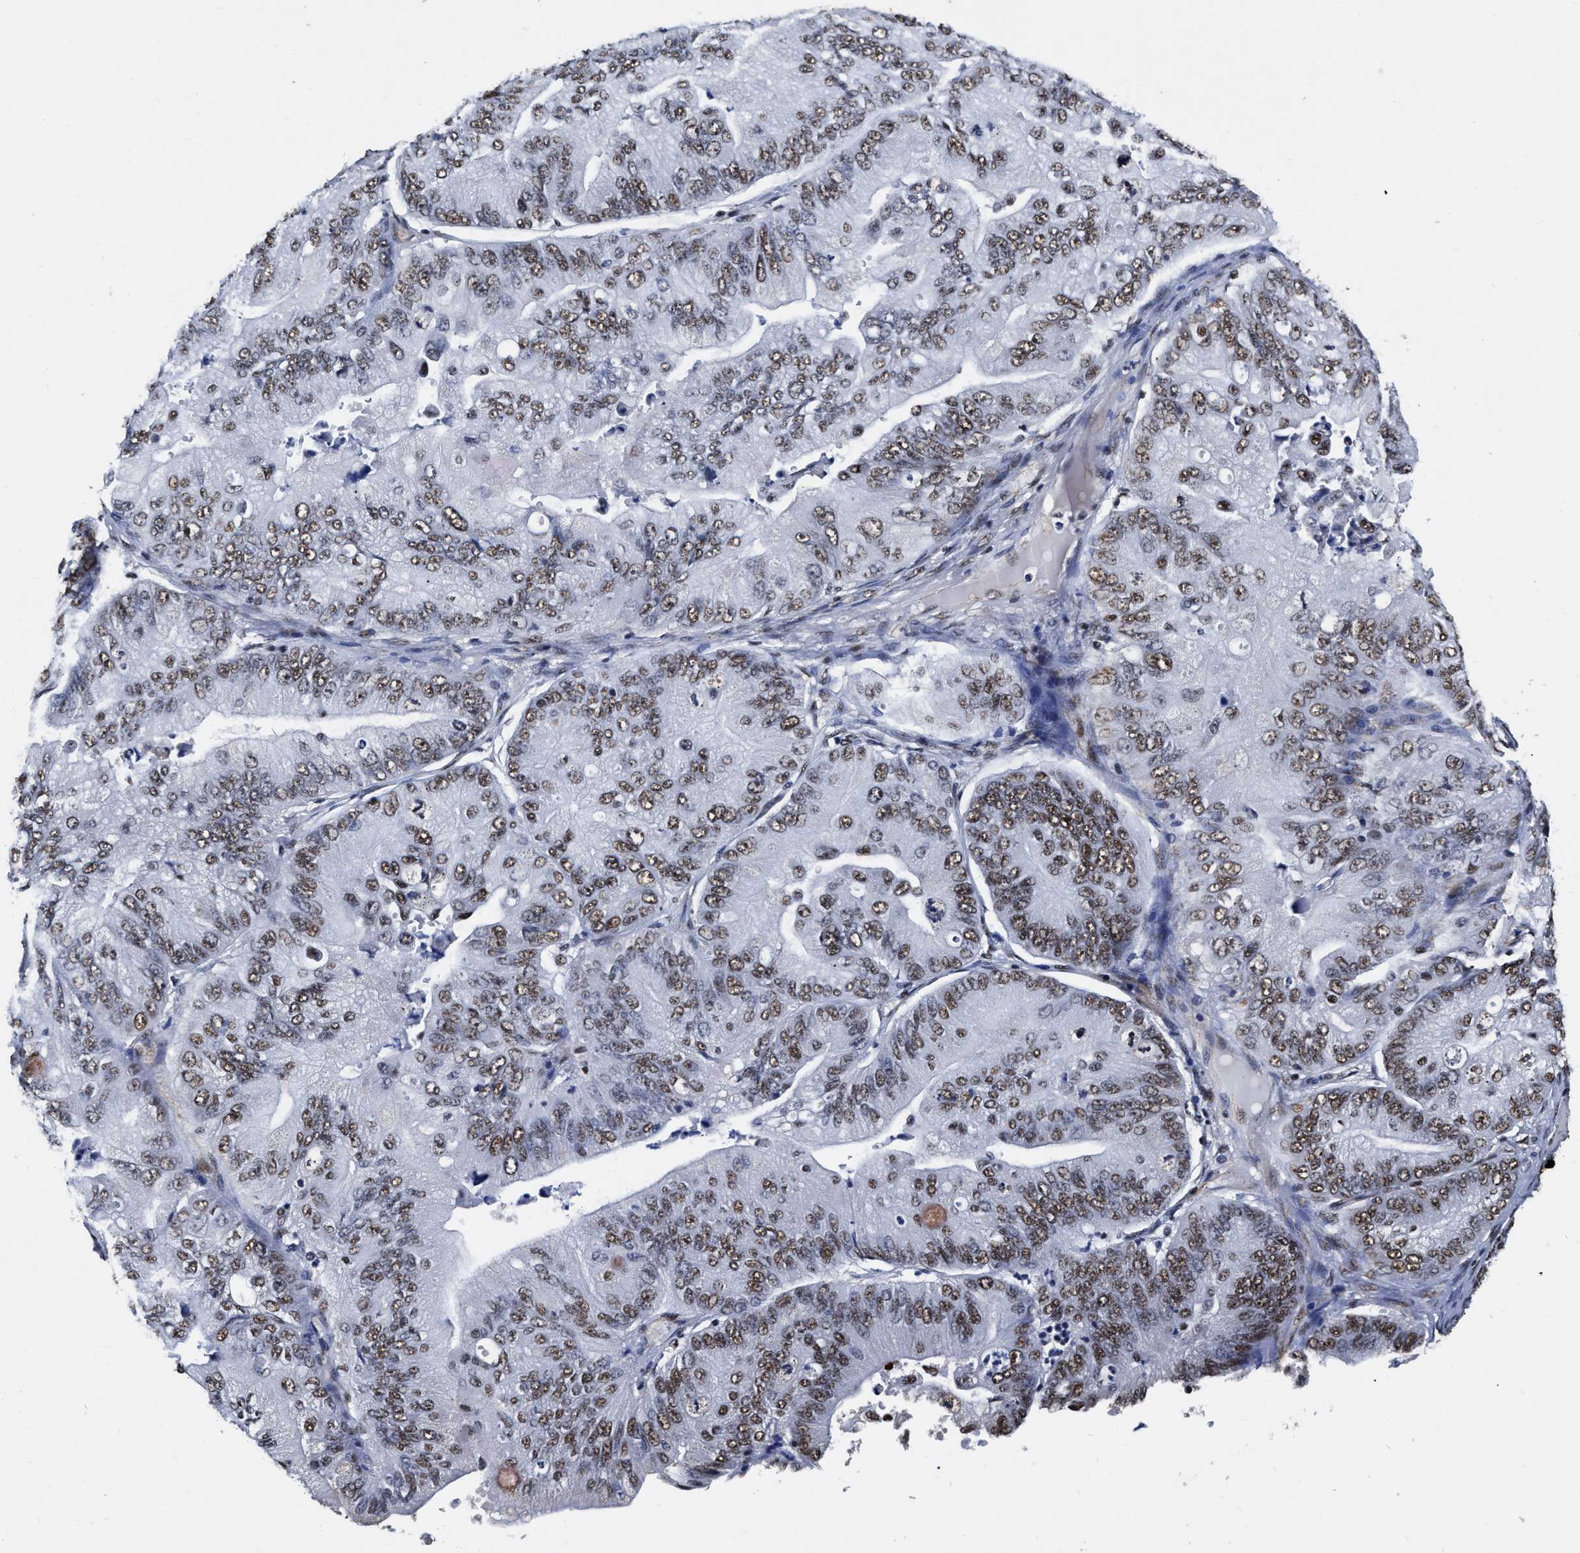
{"staining": {"intensity": "moderate", "quantity": ">75%", "location": "nuclear"}, "tissue": "ovarian cancer", "cell_type": "Tumor cells", "image_type": "cancer", "snomed": [{"axis": "morphology", "description": "Cystadenocarcinoma, mucinous, NOS"}, {"axis": "topography", "description": "Ovary"}], "caption": "Immunohistochemistry (IHC) staining of ovarian mucinous cystadenocarcinoma, which exhibits medium levels of moderate nuclear positivity in about >75% of tumor cells indicating moderate nuclear protein staining. The staining was performed using DAB (brown) for protein detection and nuclei were counterstained in hematoxylin (blue).", "gene": "CCNE1", "patient": {"sex": "female", "age": 61}}